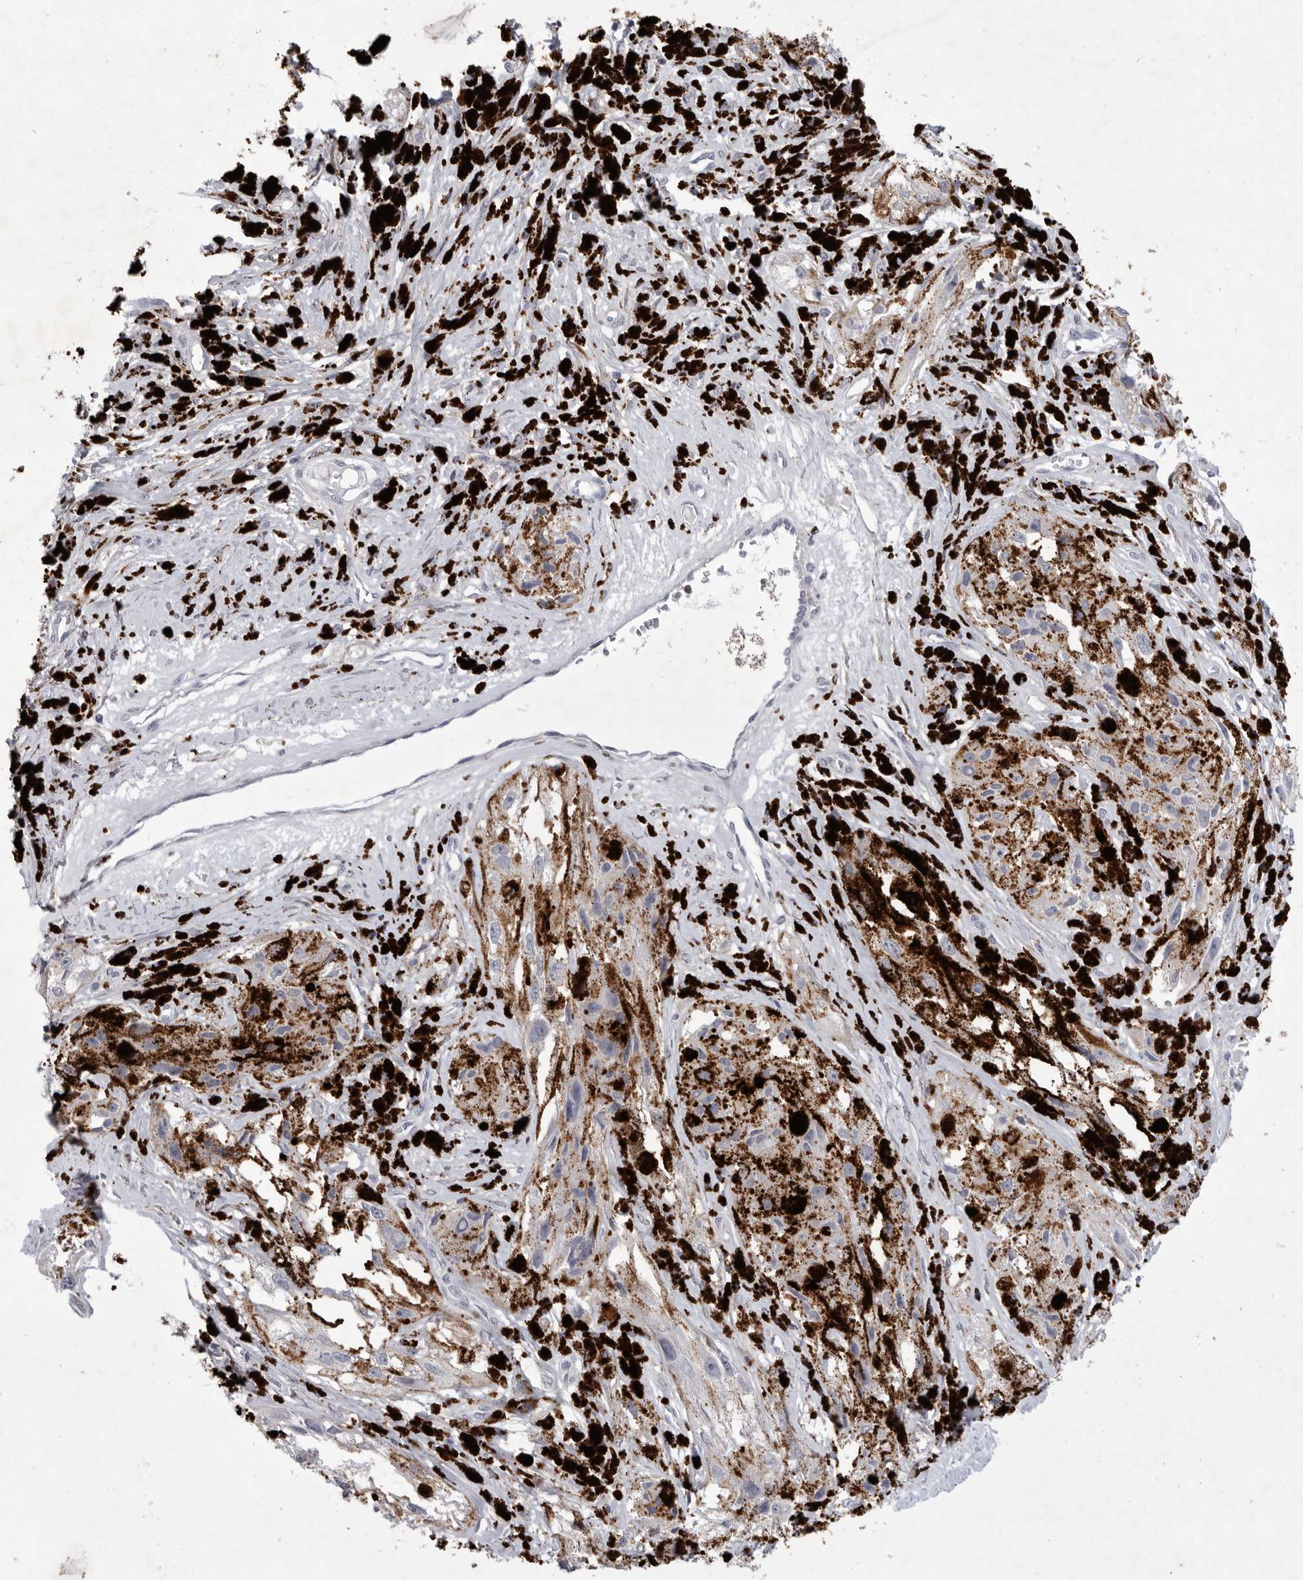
{"staining": {"intensity": "negative", "quantity": "none", "location": "none"}, "tissue": "melanoma", "cell_type": "Tumor cells", "image_type": "cancer", "snomed": [{"axis": "morphology", "description": "Malignant melanoma, NOS"}, {"axis": "topography", "description": "Skin"}], "caption": "IHC image of neoplastic tissue: melanoma stained with DAB (3,3'-diaminobenzidine) demonstrates no significant protein staining in tumor cells.", "gene": "SIGLEC10", "patient": {"sex": "male", "age": 88}}